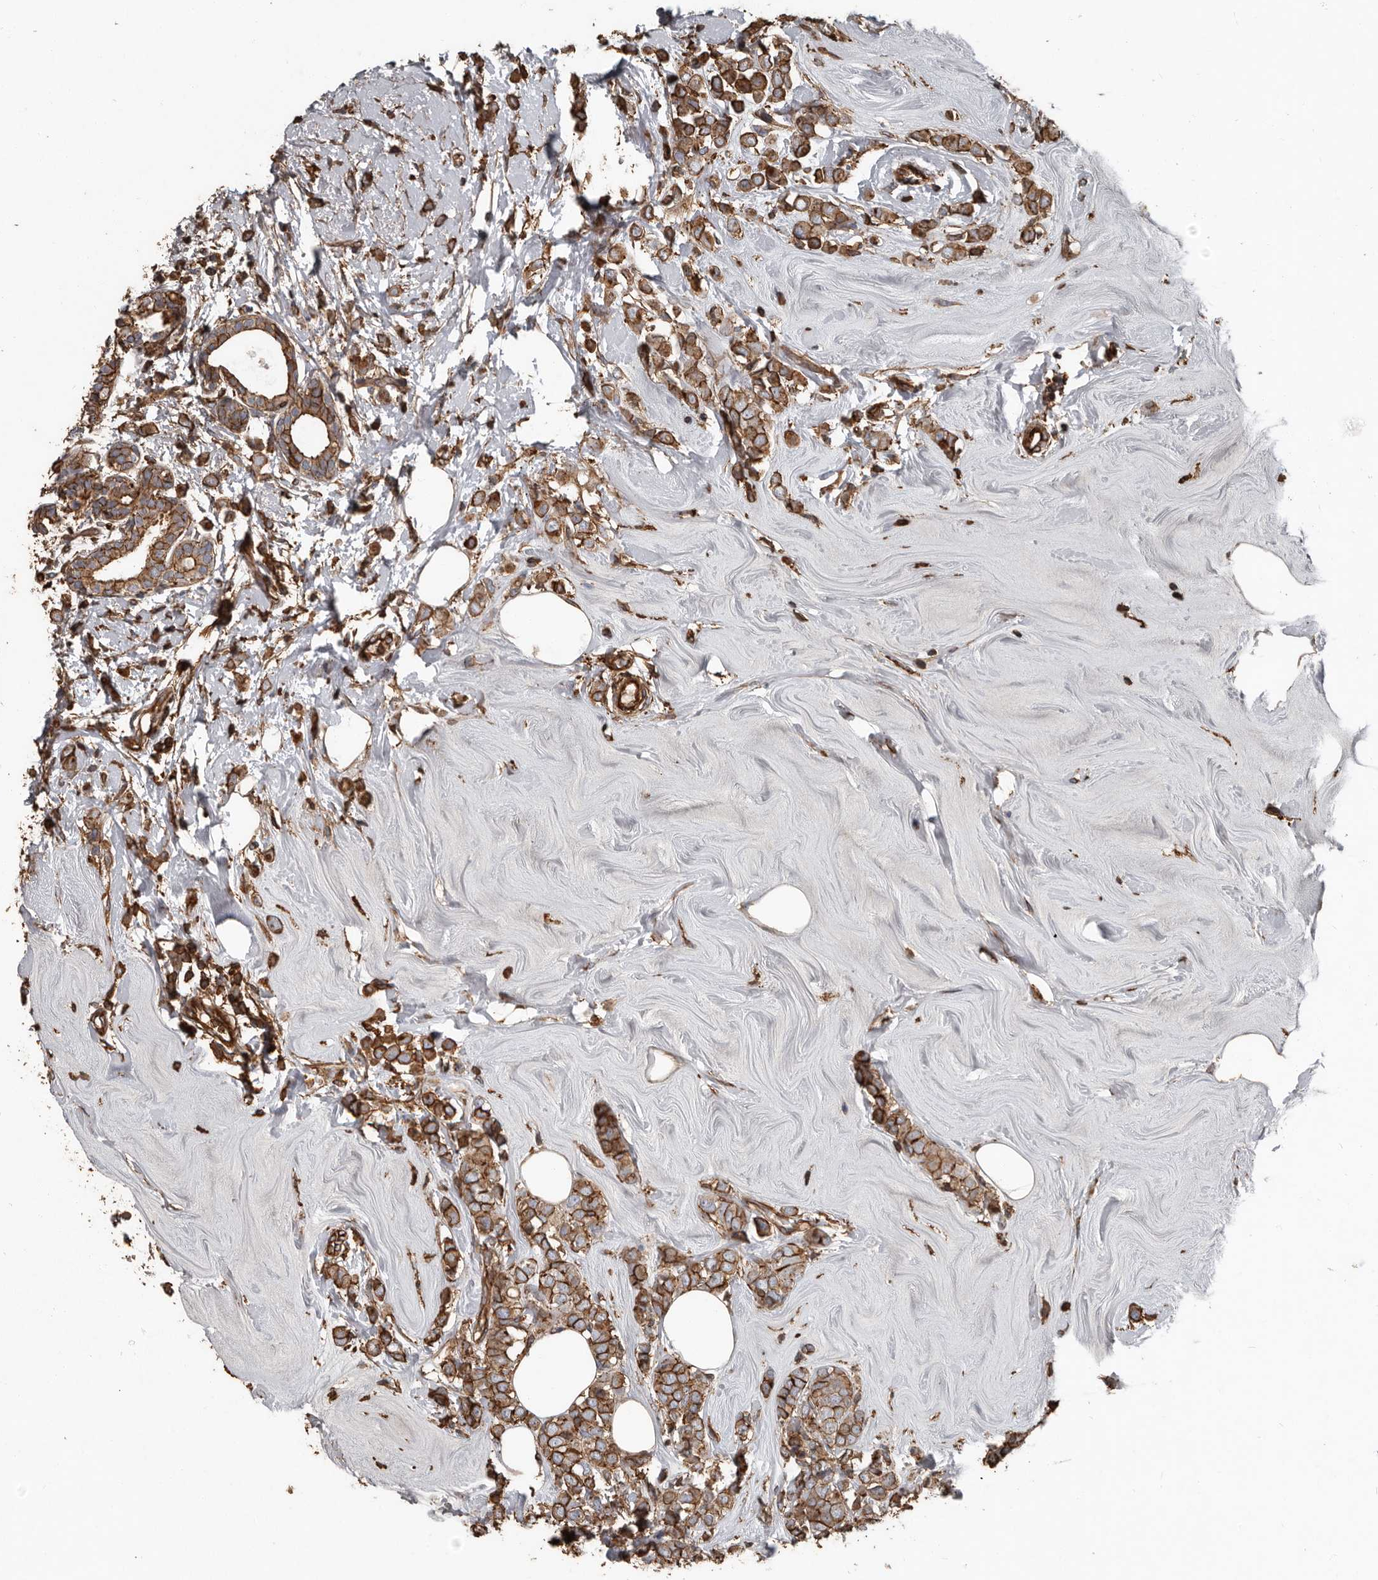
{"staining": {"intensity": "strong", "quantity": ">75%", "location": "cytoplasmic/membranous"}, "tissue": "breast cancer", "cell_type": "Tumor cells", "image_type": "cancer", "snomed": [{"axis": "morphology", "description": "Lobular carcinoma"}, {"axis": "topography", "description": "Breast"}], "caption": "Breast cancer stained with DAB immunohistochemistry displays high levels of strong cytoplasmic/membranous staining in approximately >75% of tumor cells.", "gene": "DENND6B", "patient": {"sex": "female", "age": 47}}